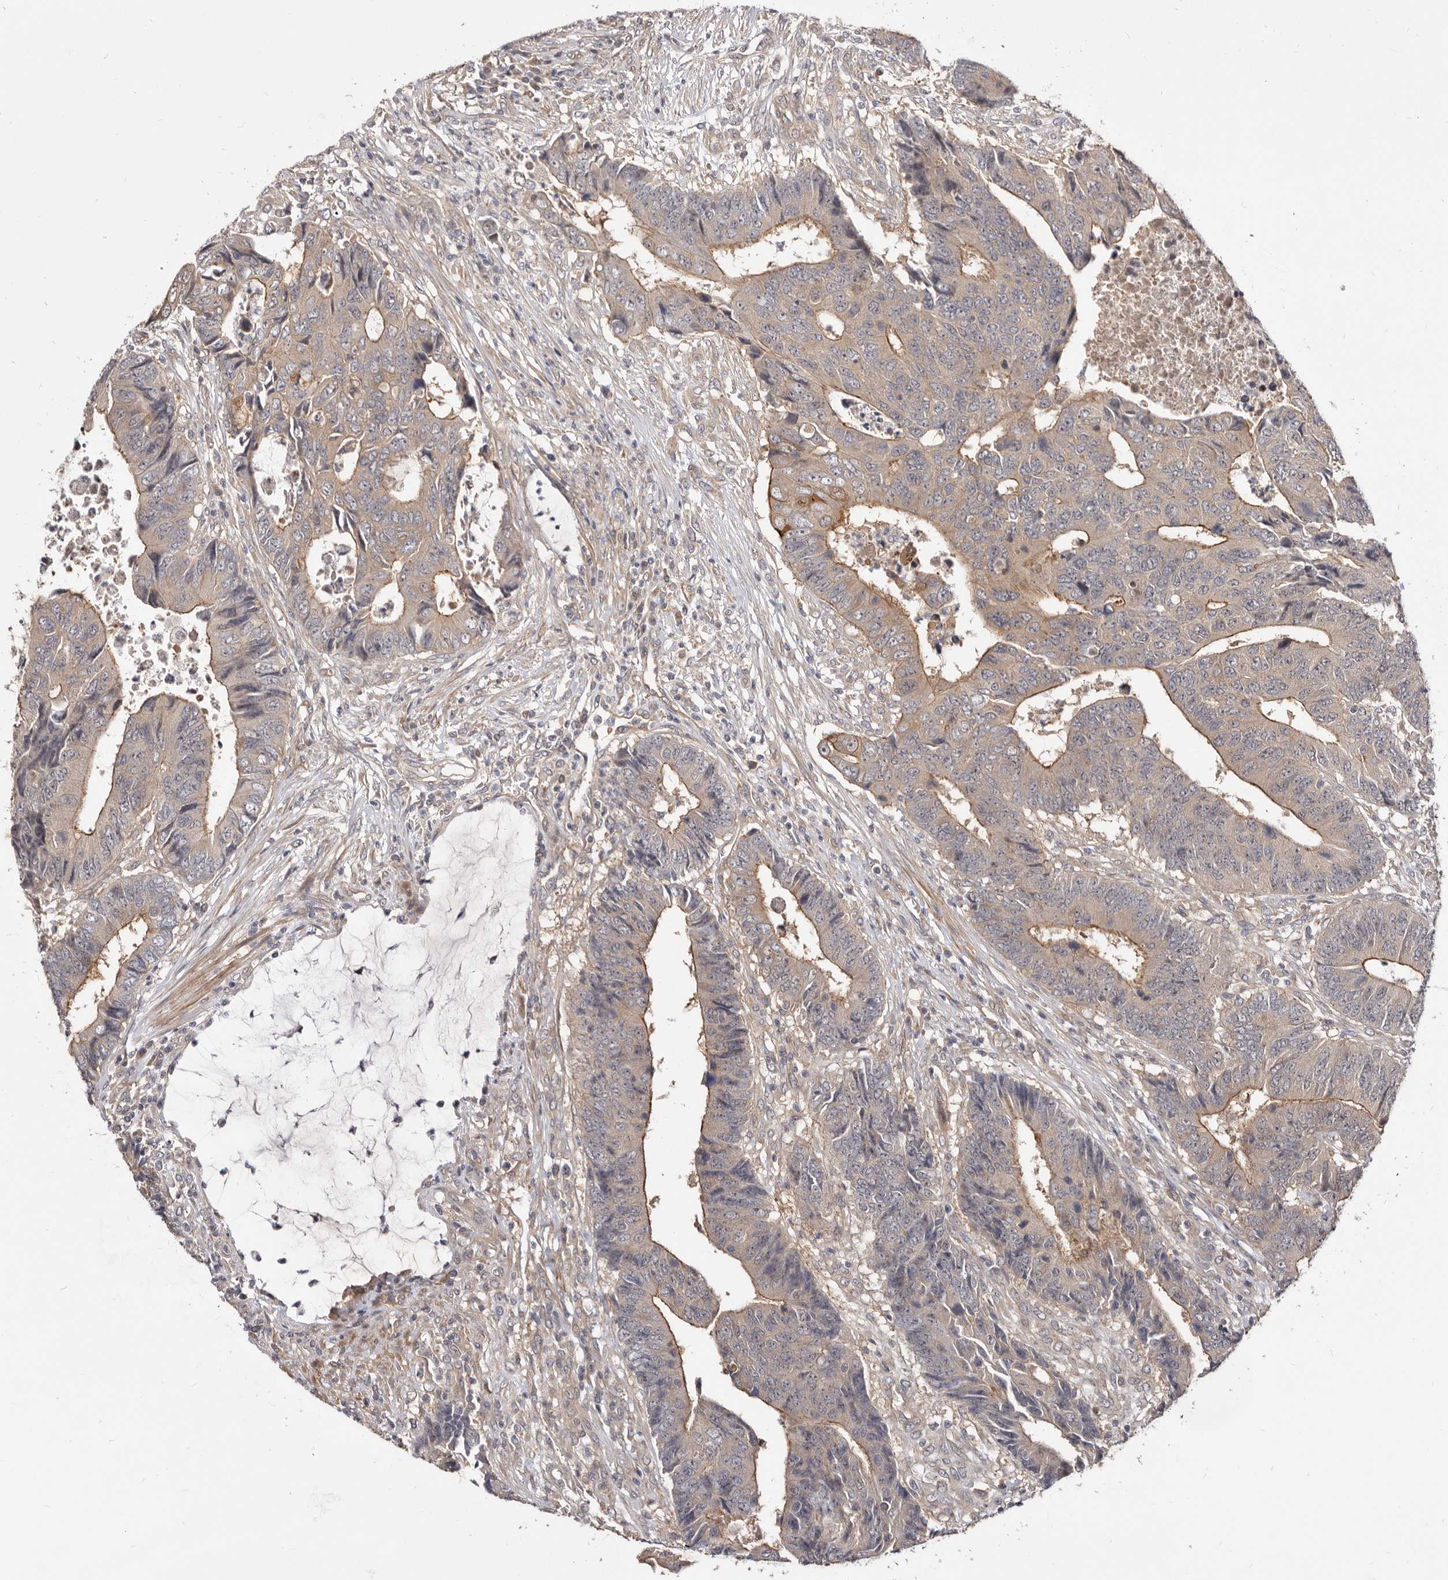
{"staining": {"intensity": "weak", "quantity": "25%-75%", "location": "cytoplasmic/membranous"}, "tissue": "colorectal cancer", "cell_type": "Tumor cells", "image_type": "cancer", "snomed": [{"axis": "morphology", "description": "Adenocarcinoma, NOS"}, {"axis": "topography", "description": "Rectum"}], "caption": "Immunohistochemical staining of human colorectal cancer exhibits low levels of weak cytoplasmic/membranous protein positivity in approximately 25%-75% of tumor cells.", "gene": "GPATCH4", "patient": {"sex": "male", "age": 84}}